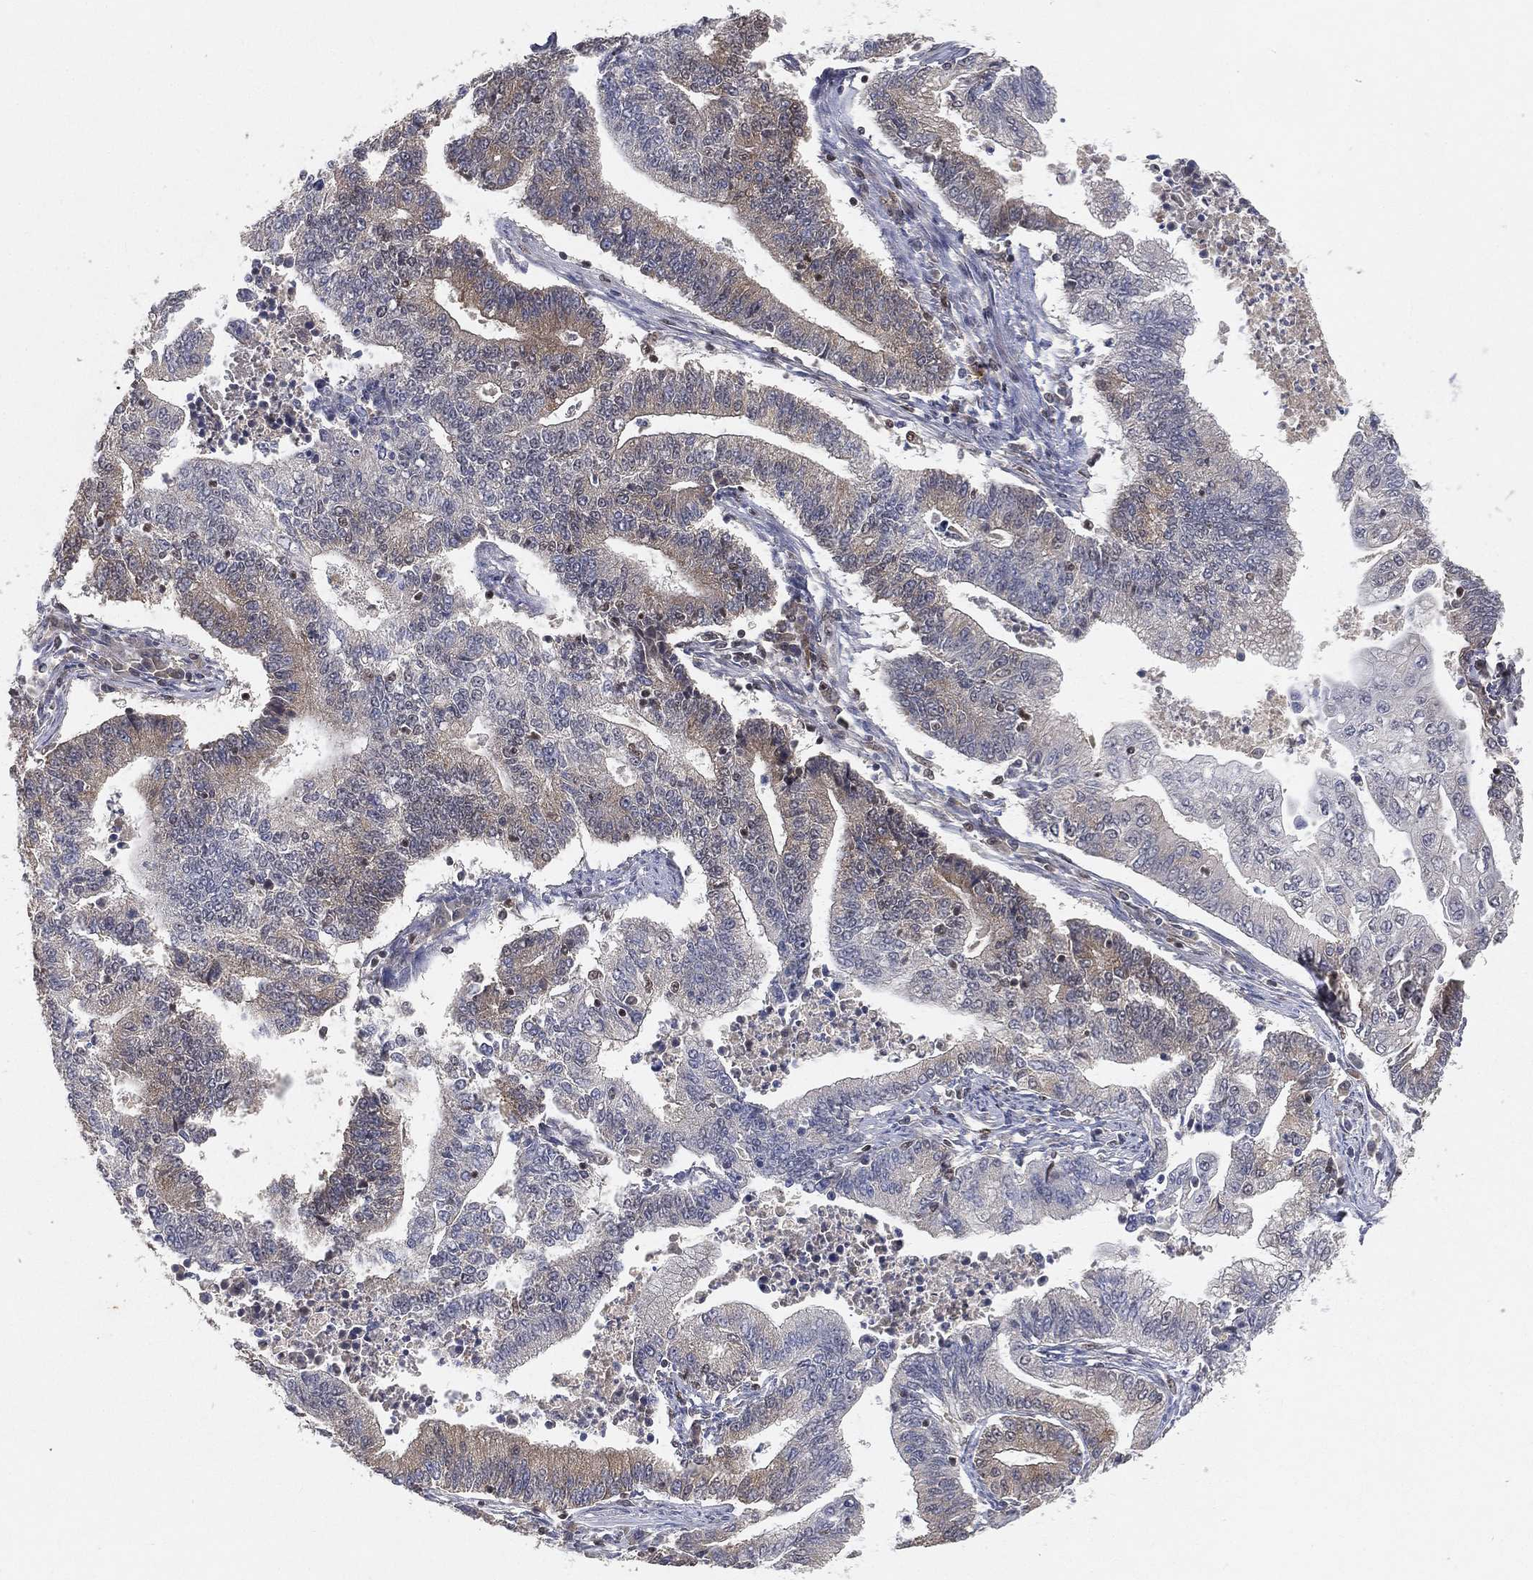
{"staining": {"intensity": "weak", "quantity": "<25%", "location": "cytoplasmic/membranous"}, "tissue": "endometrial cancer", "cell_type": "Tumor cells", "image_type": "cancer", "snomed": [{"axis": "morphology", "description": "Adenocarcinoma, NOS"}, {"axis": "topography", "description": "Uterus"}, {"axis": "topography", "description": "Endometrium"}], "caption": "Tumor cells are negative for protein expression in human endometrial cancer. (IHC, brightfield microscopy, high magnification).", "gene": "CRTC3", "patient": {"sex": "female", "age": 54}}